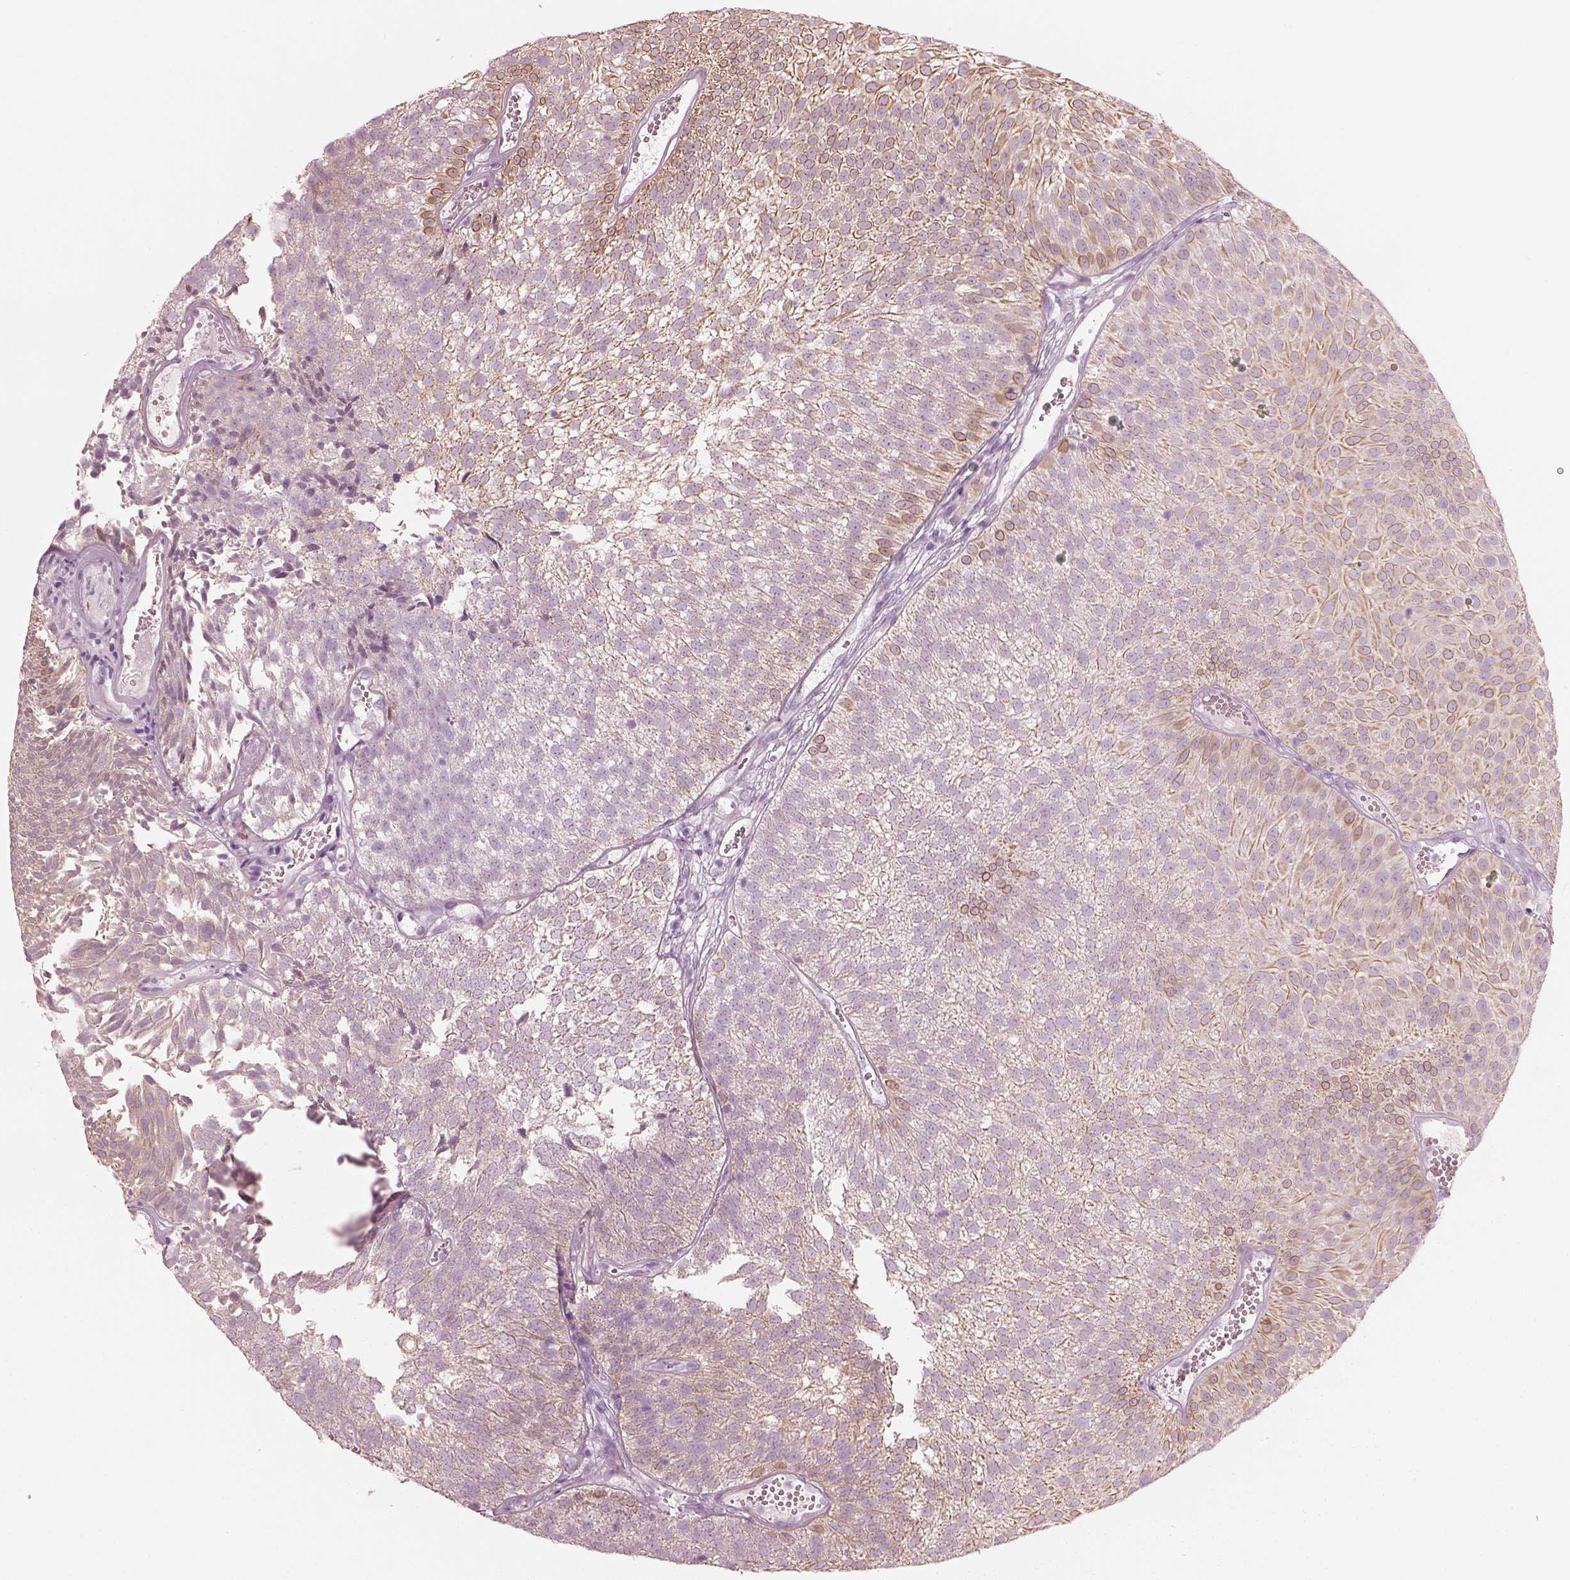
{"staining": {"intensity": "strong", "quantity": "25%-75%", "location": "cytoplasmic/membranous"}, "tissue": "urothelial cancer", "cell_type": "Tumor cells", "image_type": "cancer", "snomed": [{"axis": "morphology", "description": "Urothelial carcinoma, Low grade"}, {"axis": "topography", "description": "Urinary bladder"}], "caption": "Brown immunohistochemical staining in low-grade urothelial carcinoma reveals strong cytoplasmic/membranous staining in about 25%-75% of tumor cells.", "gene": "PON3", "patient": {"sex": "male", "age": 52}}